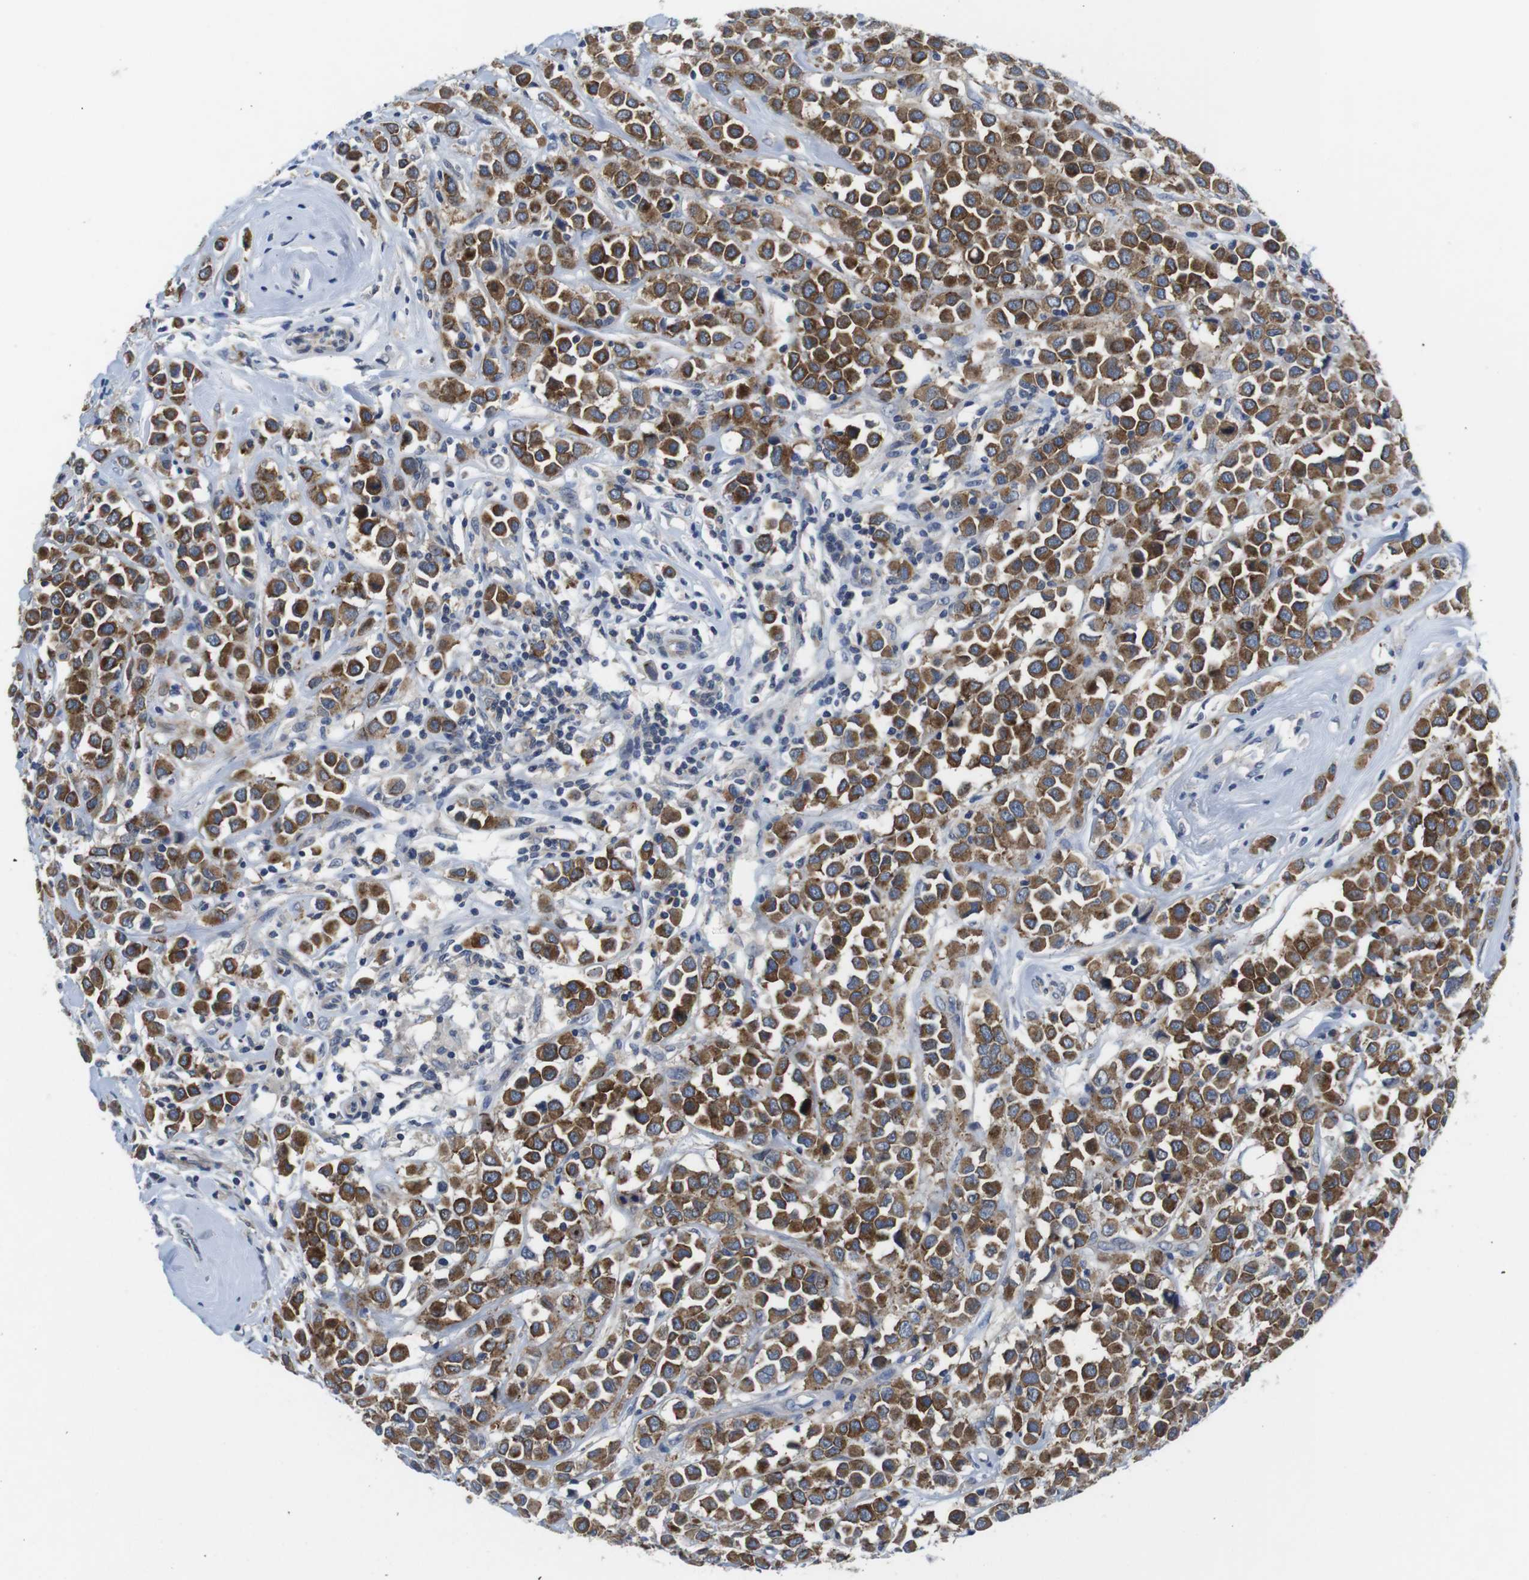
{"staining": {"intensity": "strong", "quantity": ">75%", "location": "cytoplasmic/membranous"}, "tissue": "breast cancer", "cell_type": "Tumor cells", "image_type": "cancer", "snomed": [{"axis": "morphology", "description": "Duct carcinoma"}, {"axis": "topography", "description": "Breast"}], "caption": "The micrograph exhibits a brown stain indicating the presence of a protein in the cytoplasmic/membranous of tumor cells in breast intraductal carcinoma.", "gene": "SCRIB", "patient": {"sex": "female", "age": 61}}